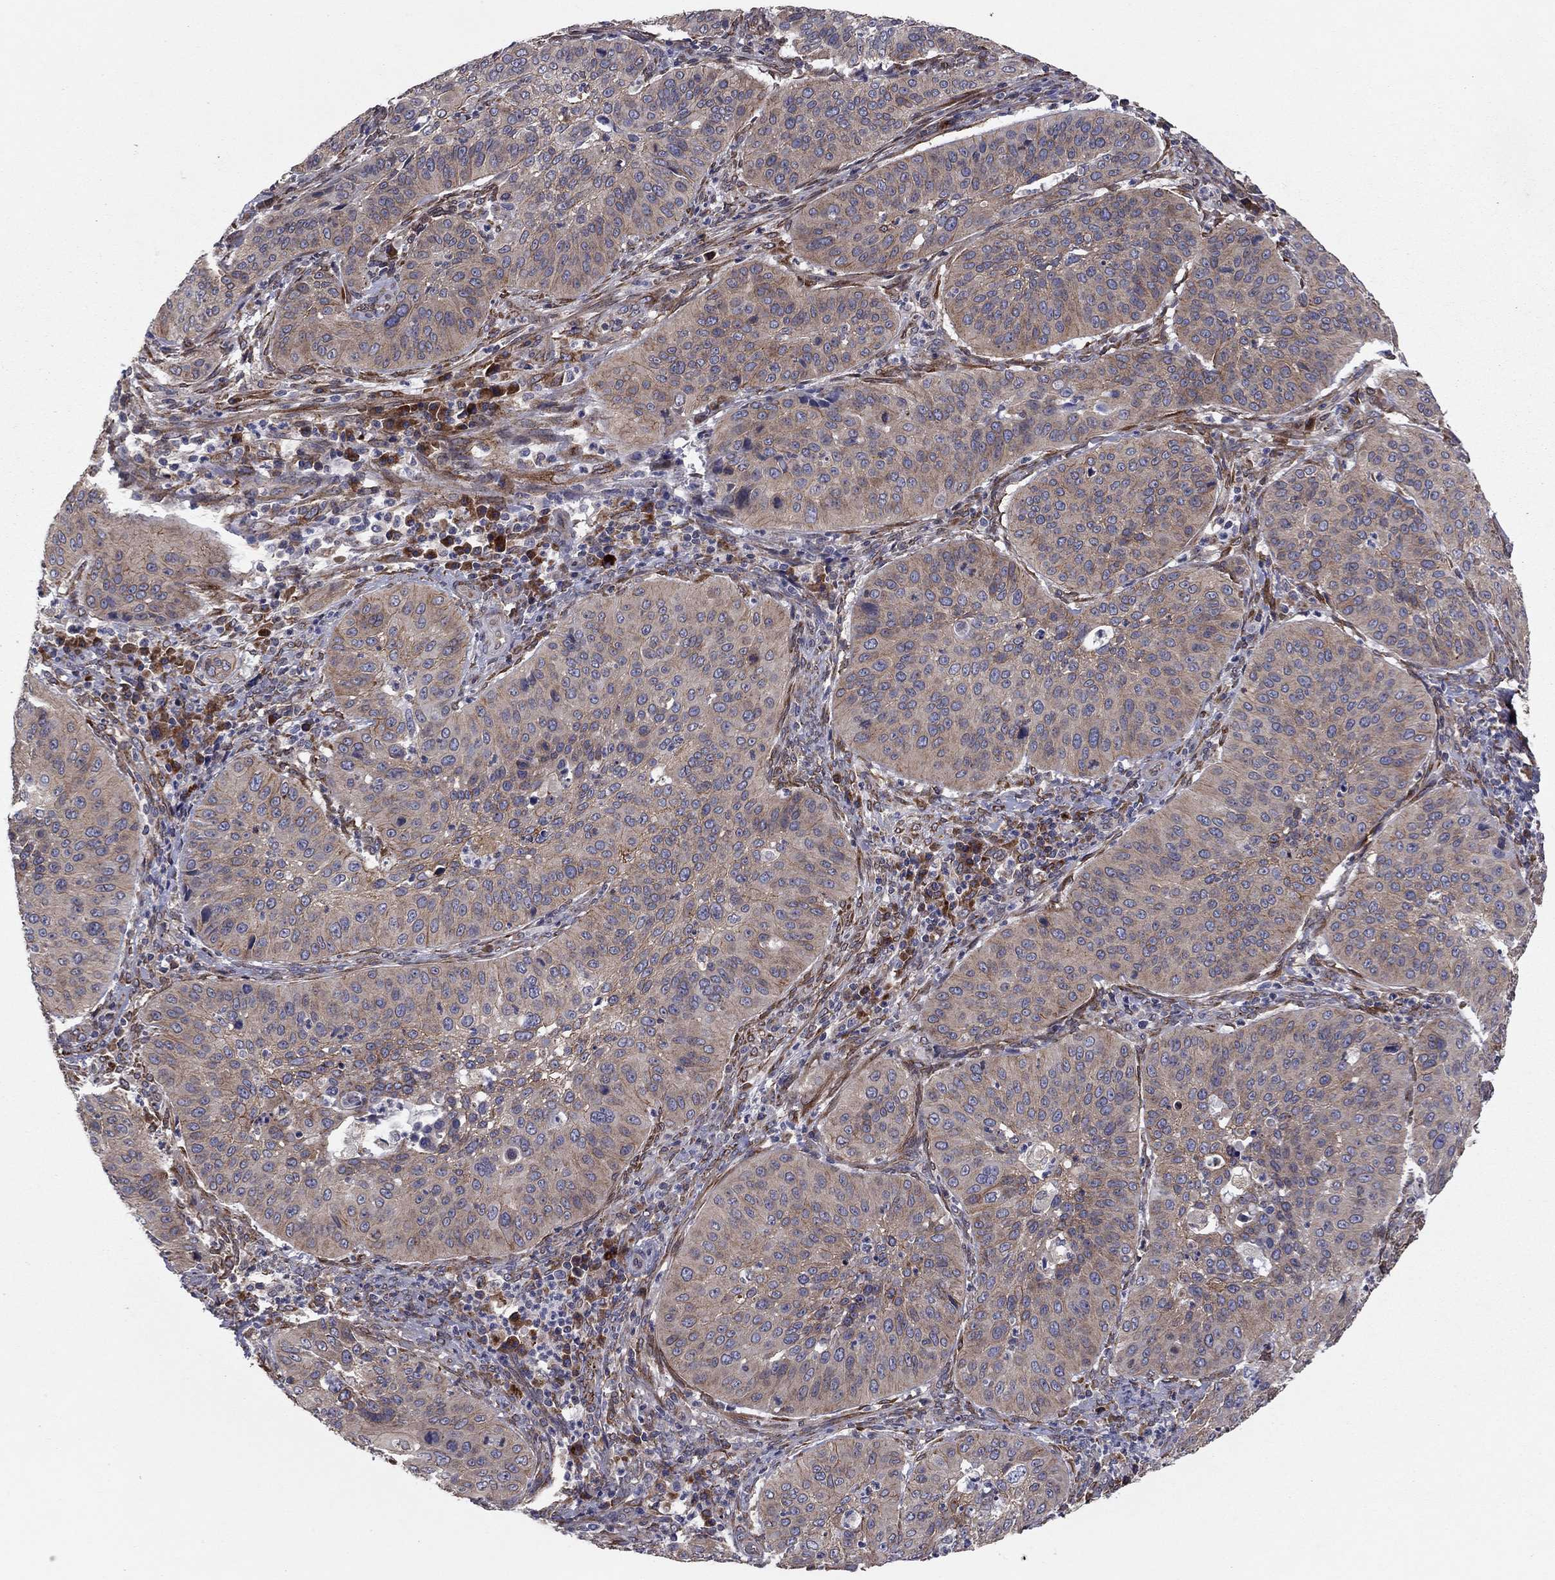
{"staining": {"intensity": "weak", "quantity": "<25%", "location": "cytoplasmic/membranous"}, "tissue": "cervical cancer", "cell_type": "Tumor cells", "image_type": "cancer", "snomed": [{"axis": "morphology", "description": "Normal tissue, NOS"}, {"axis": "morphology", "description": "Squamous cell carcinoma, NOS"}, {"axis": "topography", "description": "Cervix"}], "caption": "This is an immunohistochemistry (IHC) image of squamous cell carcinoma (cervical). There is no expression in tumor cells.", "gene": "YIF1A", "patient": {"sex": "female", "age": 39}}